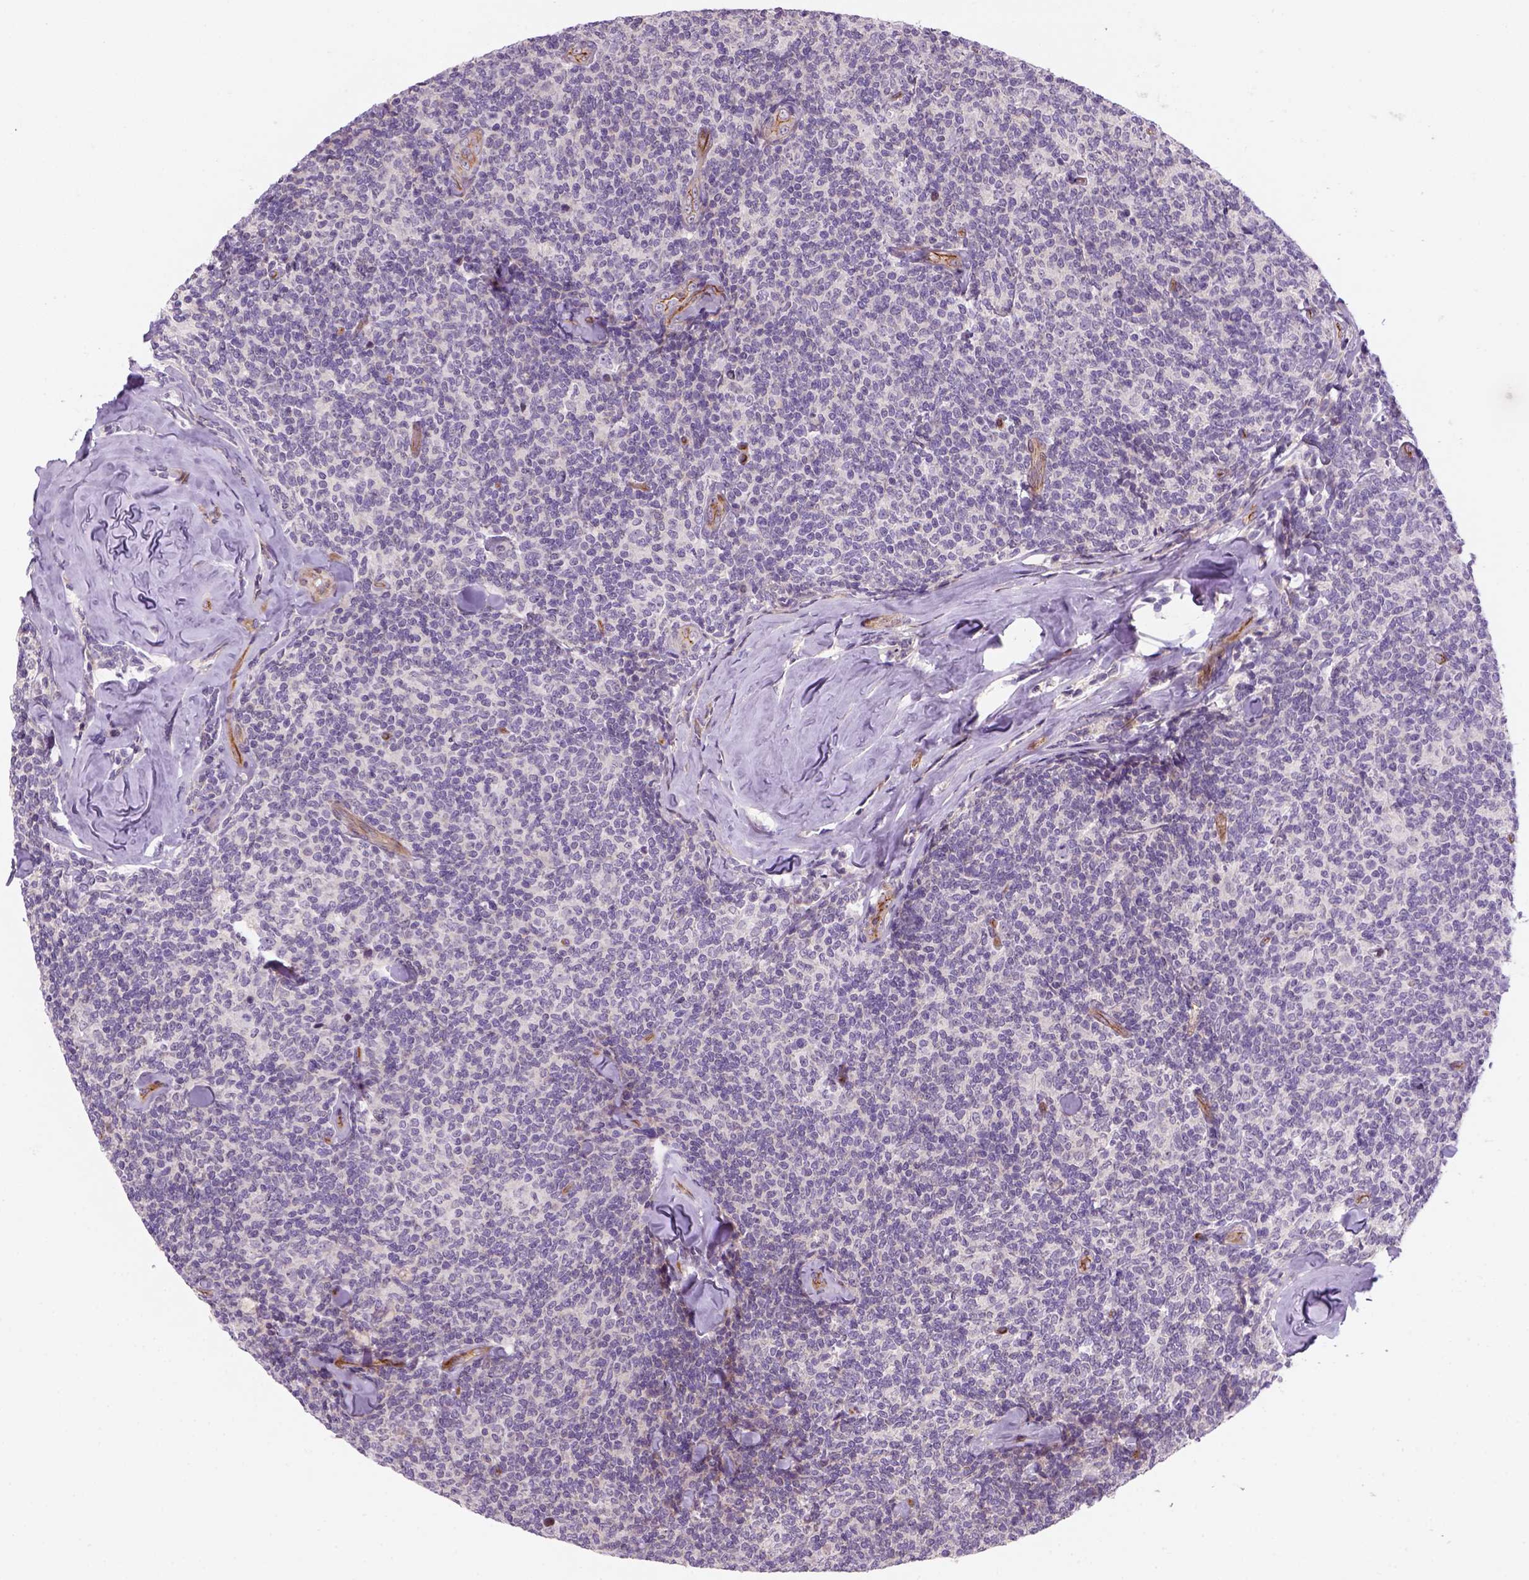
{"staining": {"intensity": "negative", "quantity": "none", "location": "none"}, "tissue": "lymphoma", "cell_type": "Tumor cells", "image_type": "cancer", "snomed": [{"axis": "morphology", "description": "Malignant lymphoma, non-Hodgkin's type, Low grade"}, {"axis": "topography", "description": "Lymph node"}], "caption": "This is an immunohistochemistry (IHC) micrograph of lymphoma. There is no staining in tumor cells.", "gene": "VSTM5", "patient": {"sex": "female", "age": 56}}